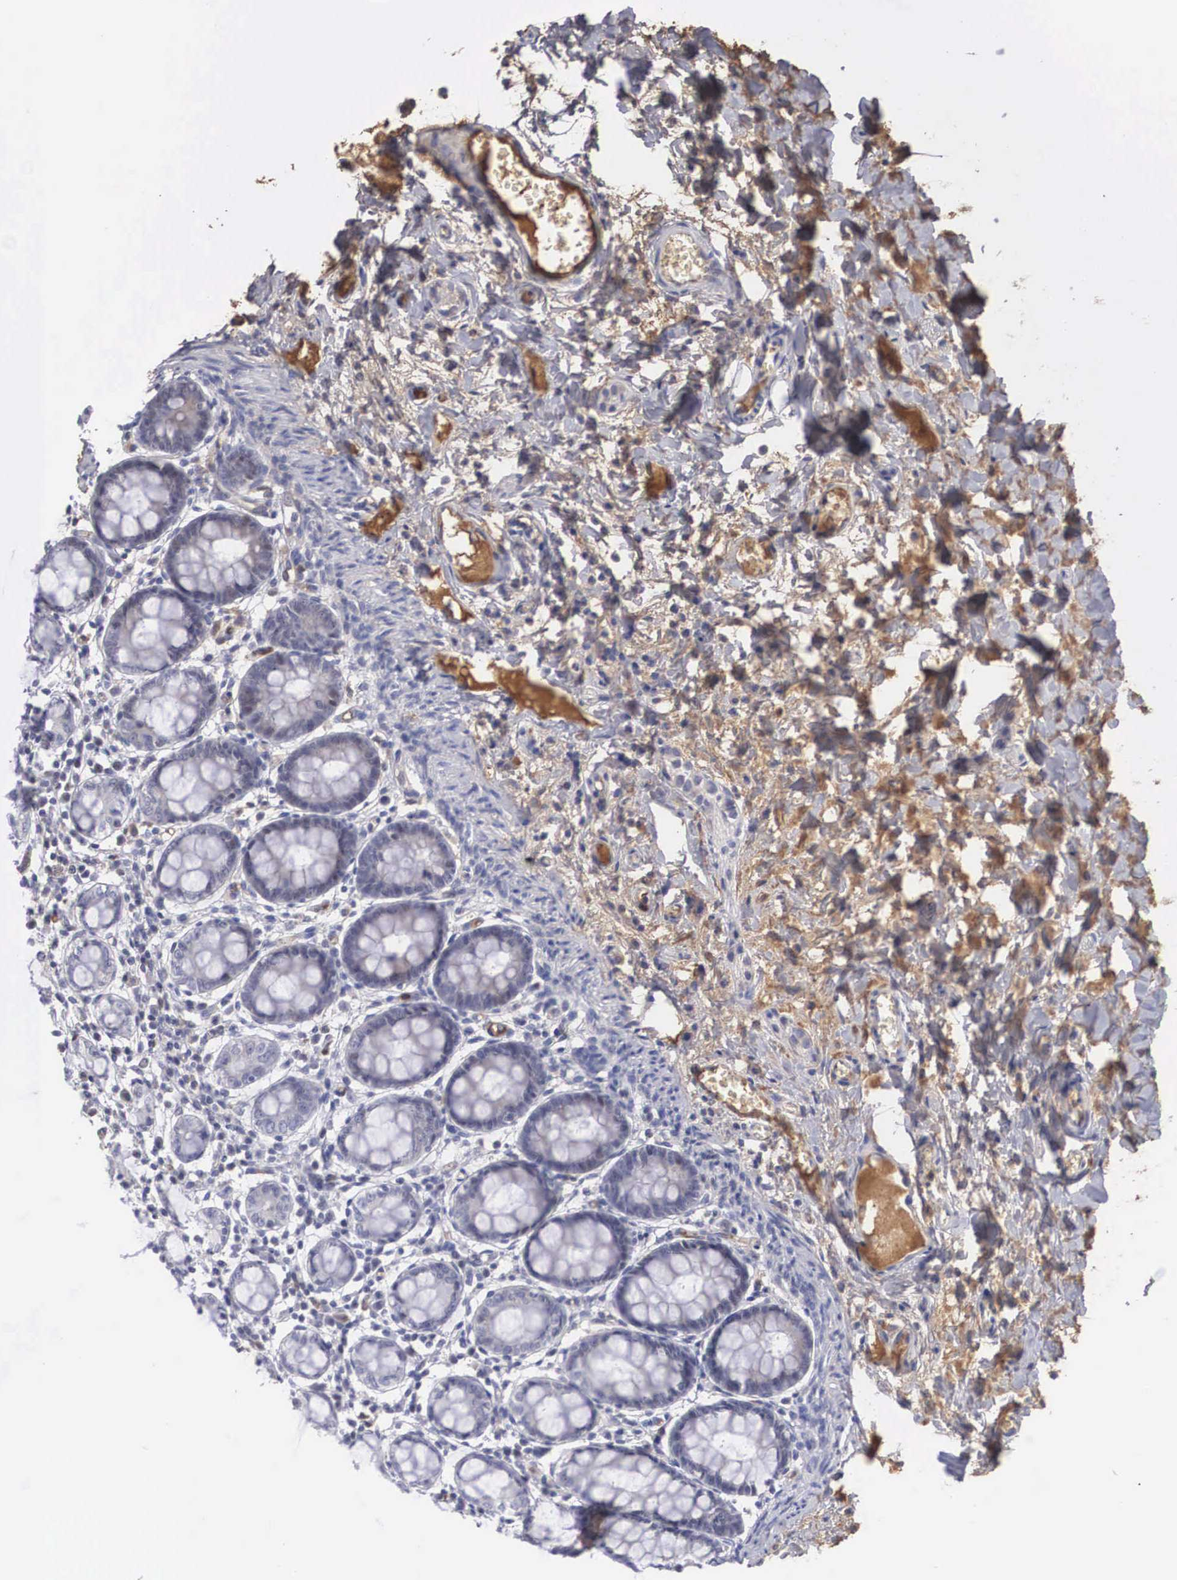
{"staining": {"intensity": "negative", "quantity": "none", "location": "none"}, "tissue": "colon", "cell_type": "Endothelial cells", "image_type": "normal", "snomed": [{"axis": "morphology", "description": "Normal tissue, NOS"}, {"axis": "topography", "description": "Colon"}], "caption": "A high-resolution micrograph shows immunohistochemistry staining of benign colon, which reveals no significant positivity in endothelial cells.", "gene": "RBPJ", "patient": {"sex": "male", "age": 1}}